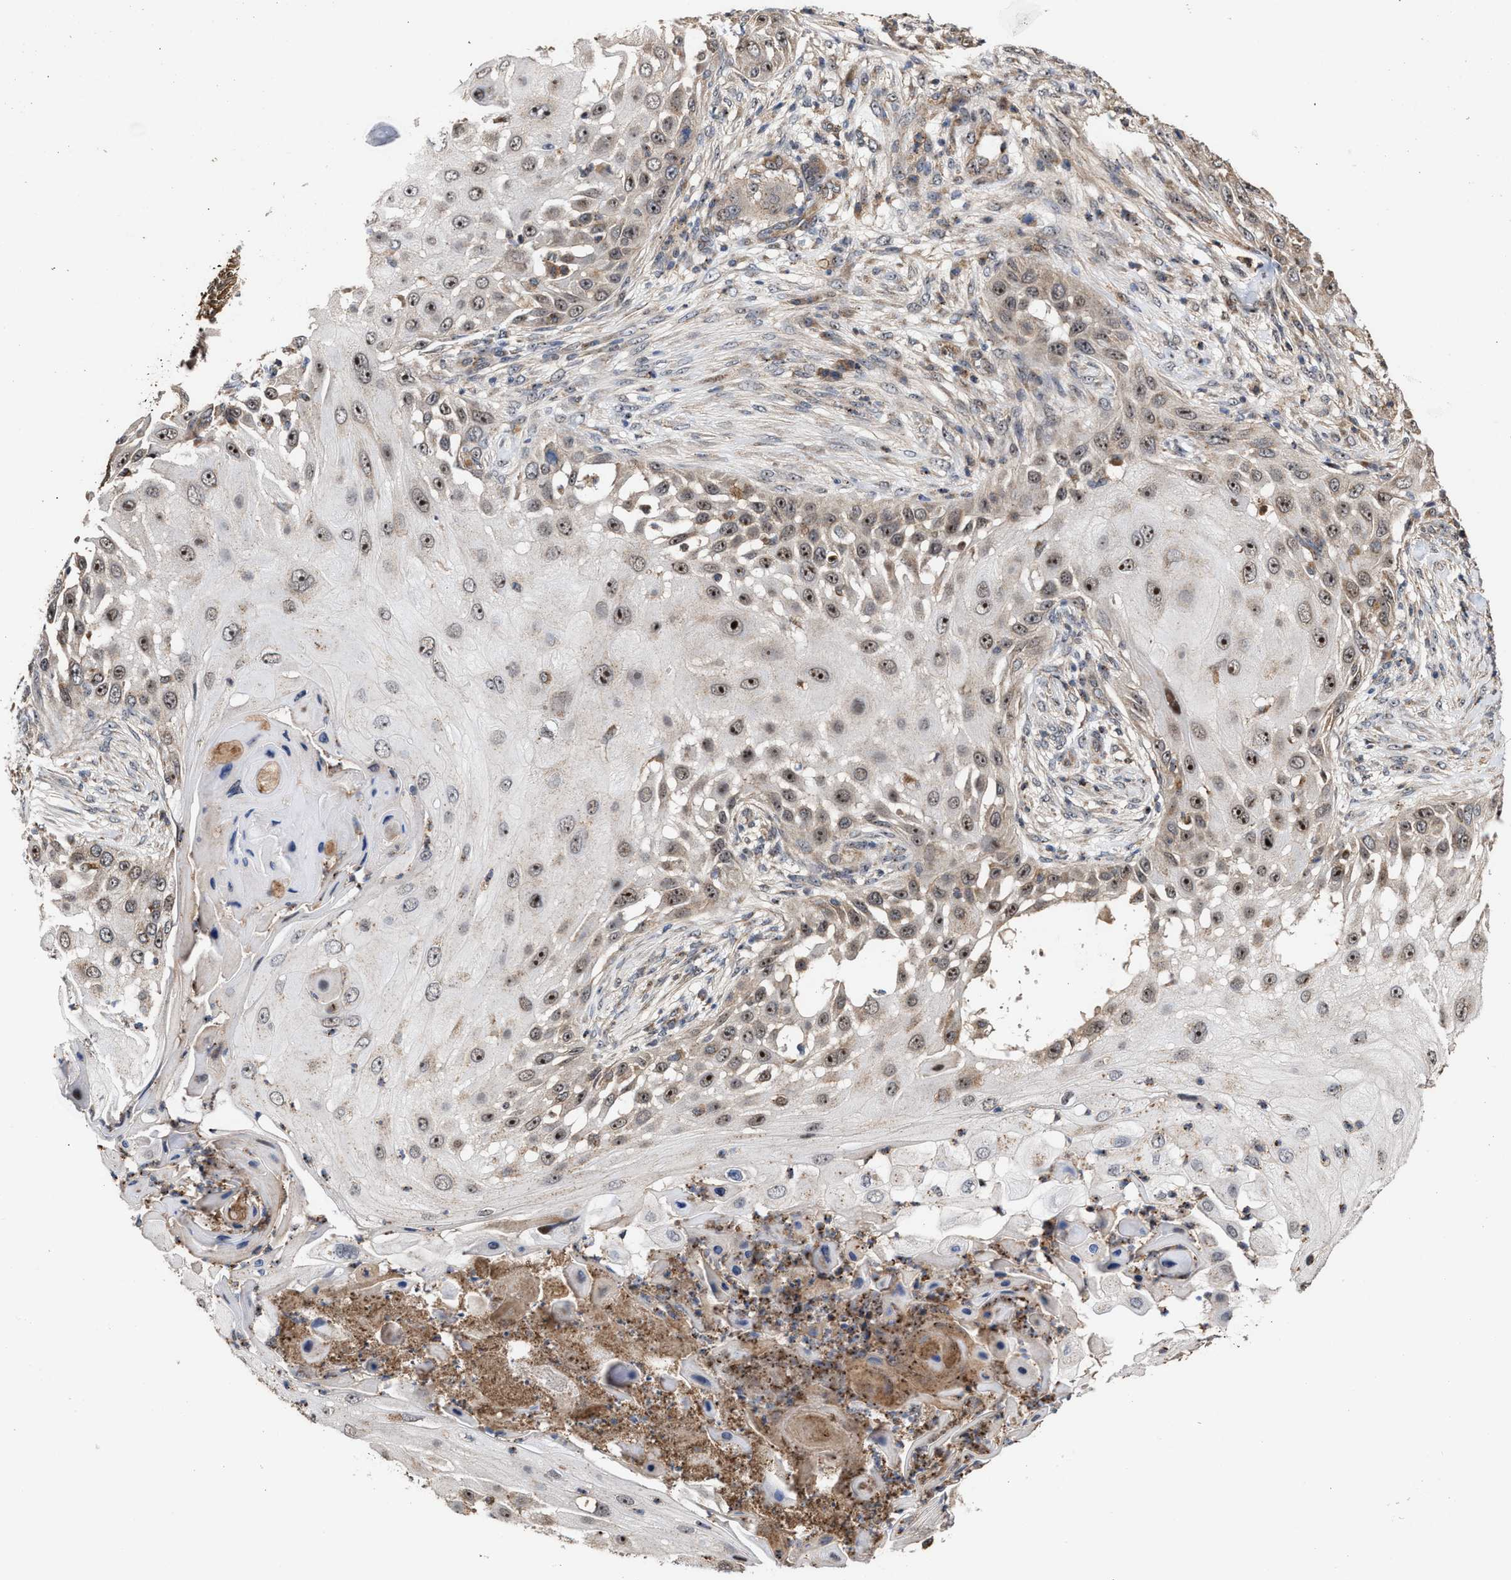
{"staining": {"intensity": "strong", "quantity": ">75%", "location": "cytoplasmic/membranous,nuclear"}, "tissue": "skin cancer", "cell_type": "Tumor cells", "image_type": "cancer", "snomed": [{"axis": "morphology", "description": "Squamous cell carcinoma, NOS"}, {"axis": "topography", "description": "Skin"}], "caption": "Skin squamous cell carcinoma stained for a protein (brown) shows strong cytoplasmic/membranous and nuclear positive staining in about >75% of tumor cells.", "gene": "EXOSC2", "patient": {"sex": "female", "age": 44}}